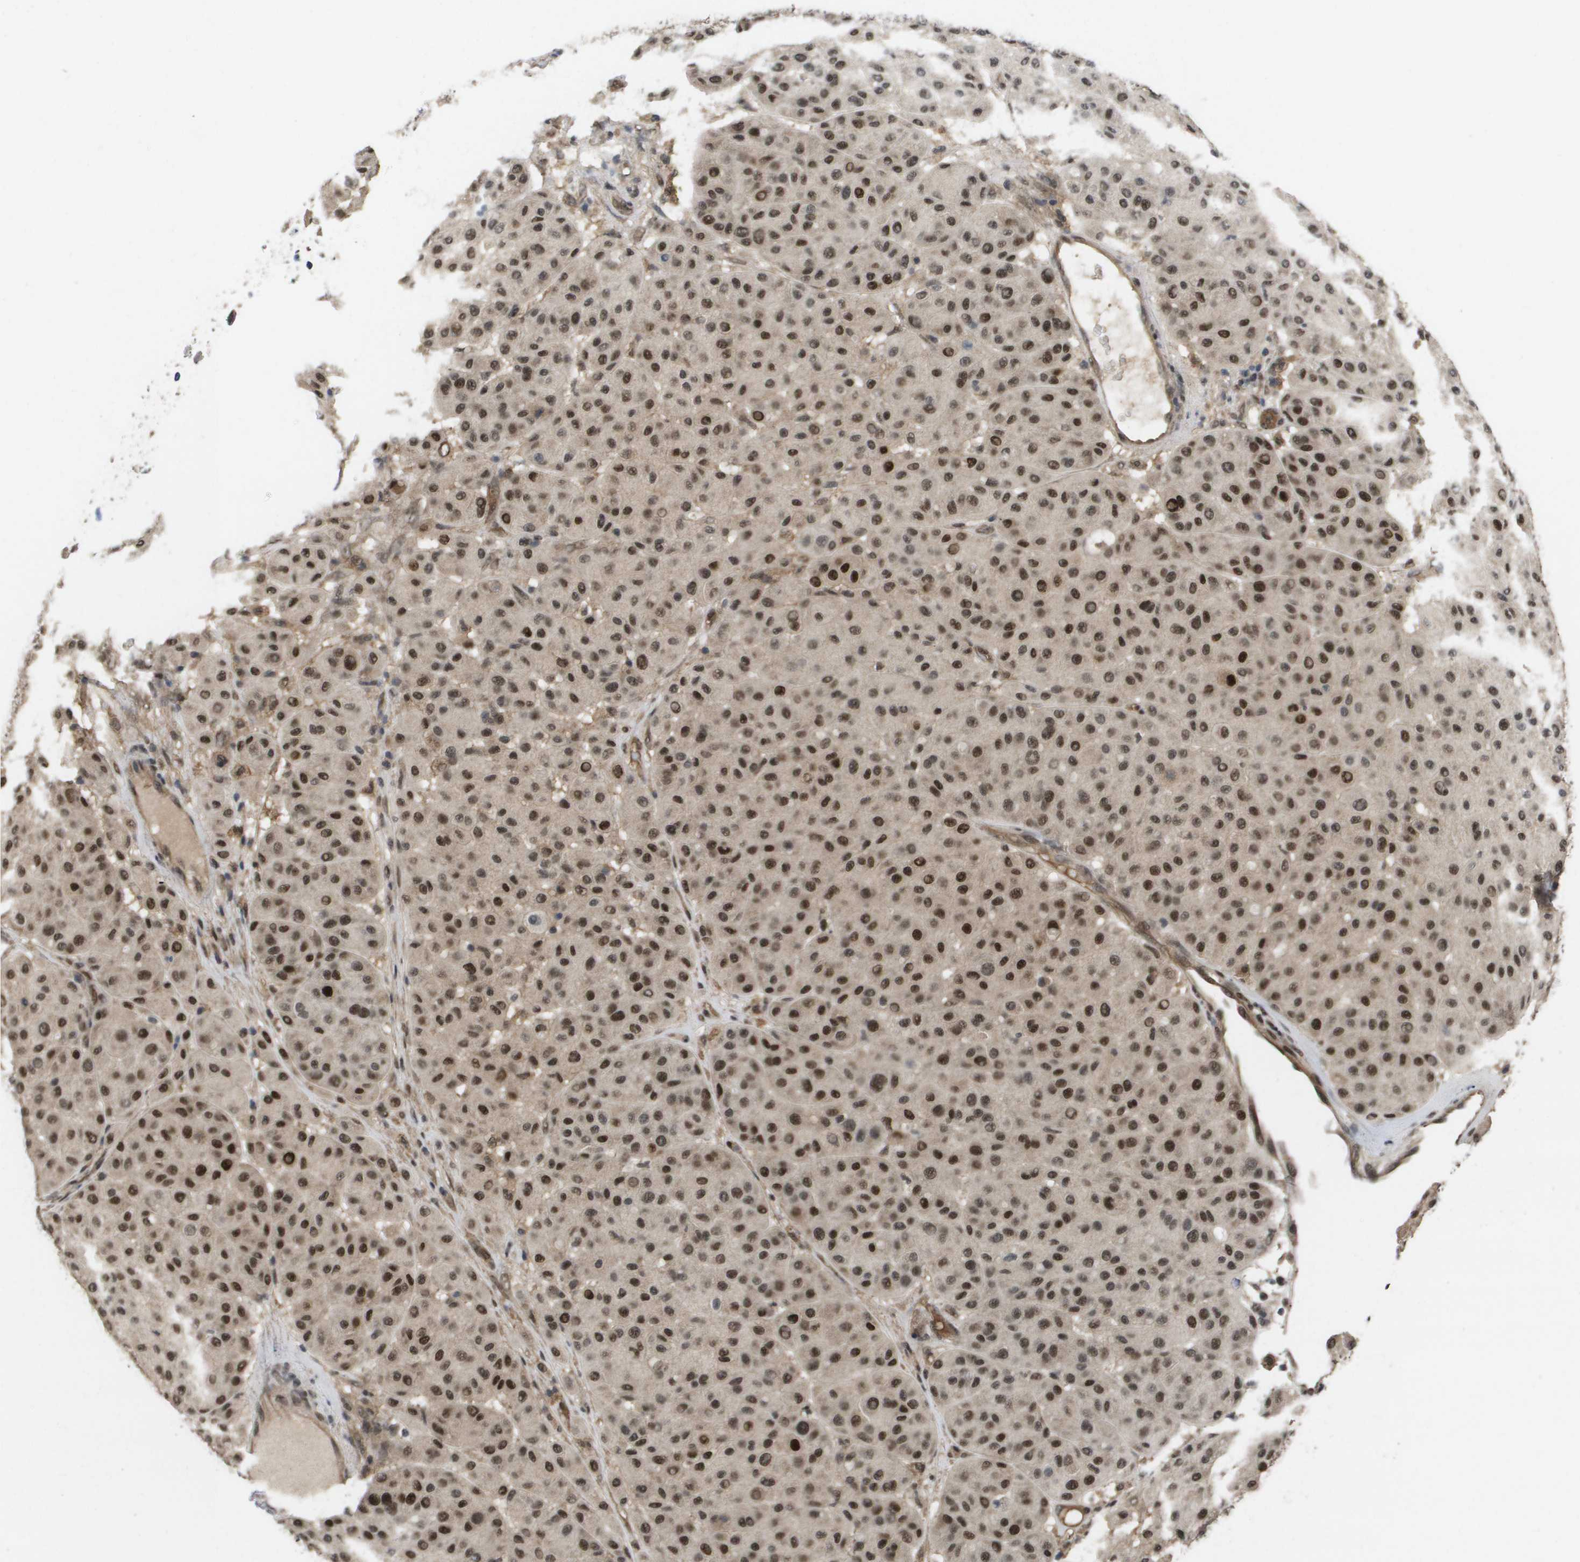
{"staining": {"intensity": "strong", "quantity": ">75%", "location": "cytoplasmic/membranous,nuclear"}, "tissue": "melanoma", "cell_type": "Tumor cells", "image_type": "cancer", "snomed": [{"axis": "morphology", "description": "Normal tissue, NOS"}, {"axis": "morphology", "description": "Malignant melanoma, Metastatic site"}, {"axis": "topography", "description": "Skin"}], "caption": "About >75% of tumor cells in human melanoma show strong cytoplasmic/membranous and nuclear protein positivity as visualized by brown immunohistochemical staining.", "gene": "AMBRA1", "patient": {"sex": "male", "age": 41}}